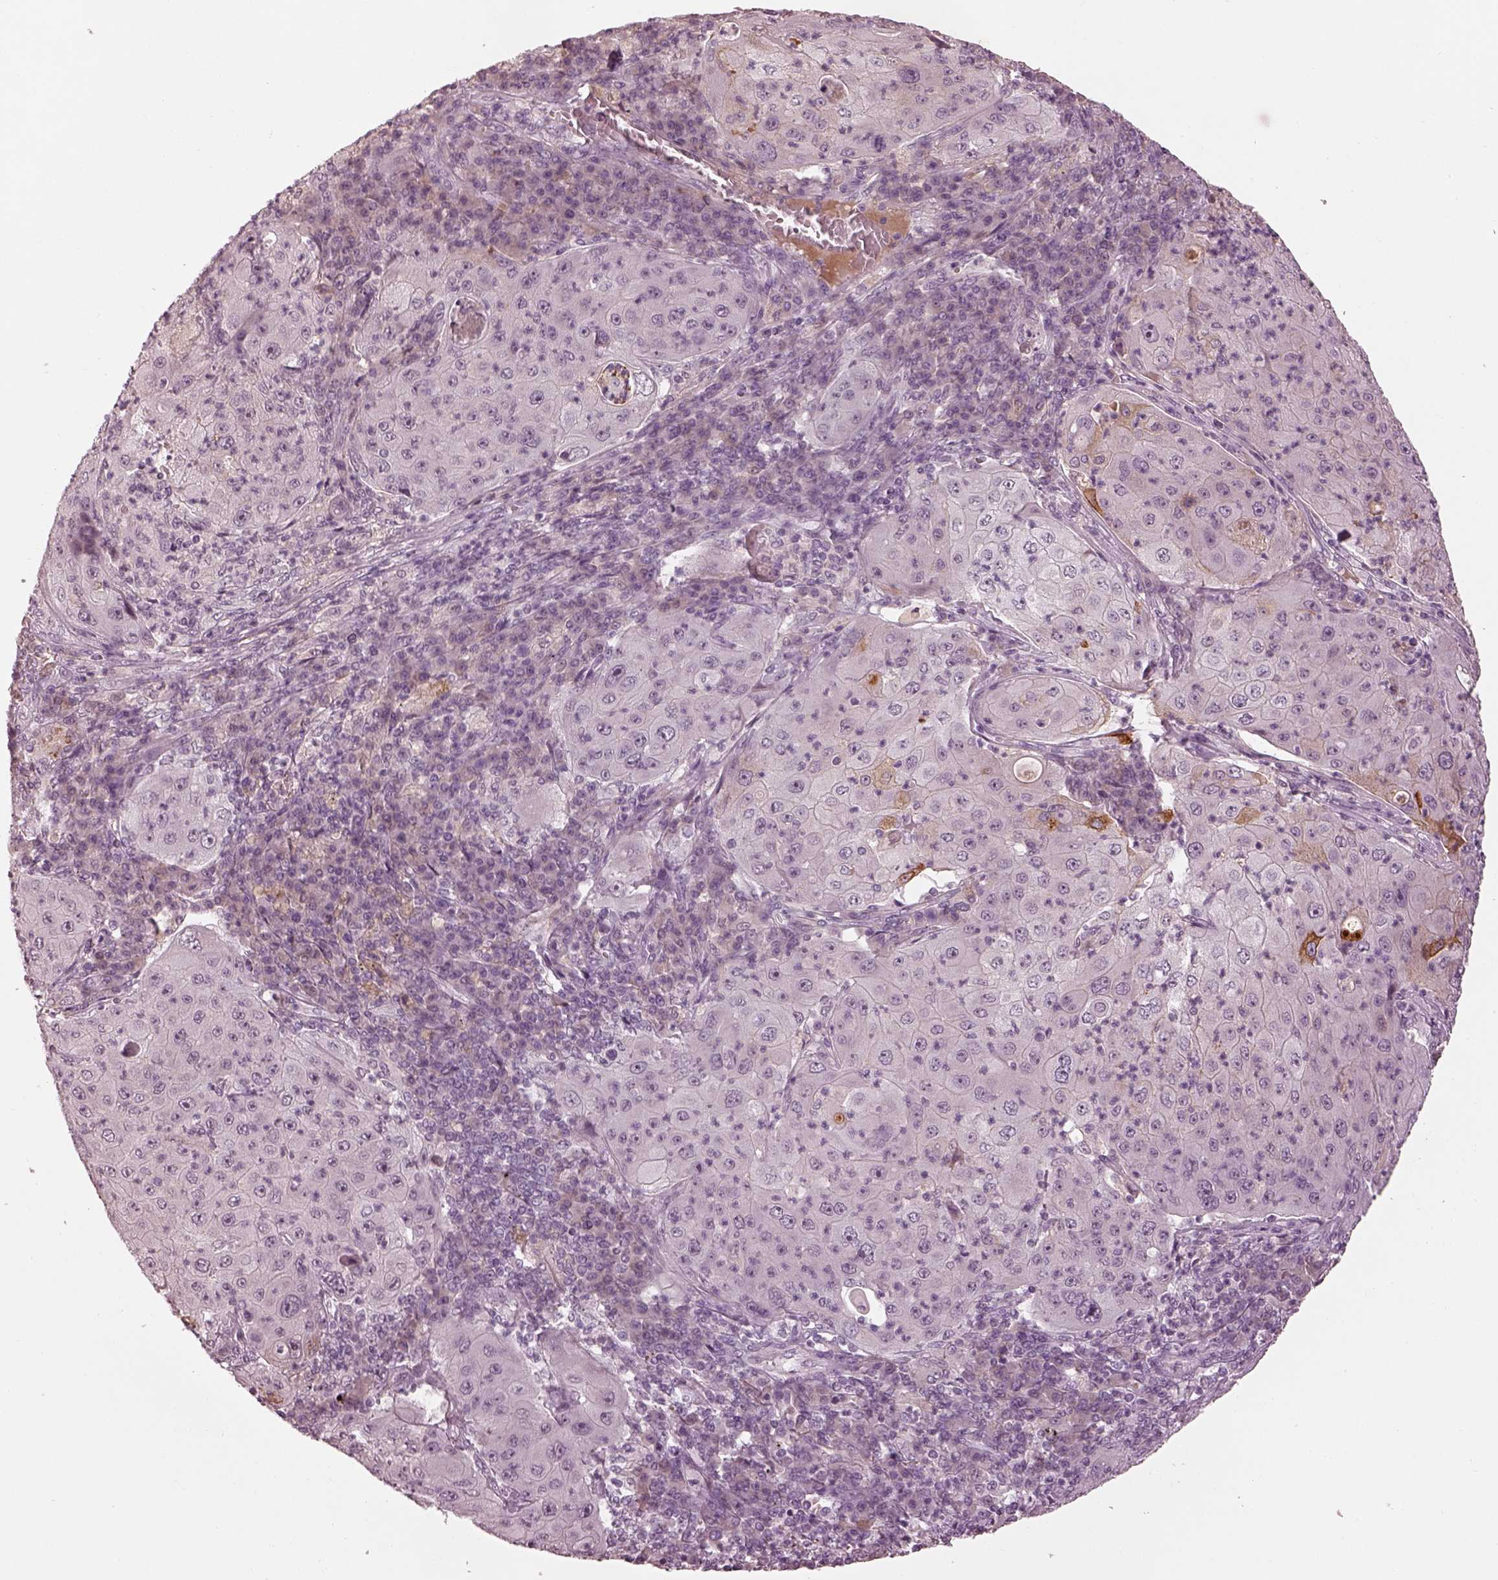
{"staining": {"intensity": "negative", "quantity": "none", "location": "none"}, "tissue": "lung cancer", "cell_type": "Tumor cells", "image_type": "cancer", "snomed": [{"axis": "morphology", "description": "Squamous cell carcinoma, NOS"}, {"axis": "topography", "description": "Lung"}], "caption": "Lung cancer was stained to show a protein in brown. There is no significant staining in tumor cells.", "gene": "KCNA2", "patient": {"sex": "female", "age": 59}}